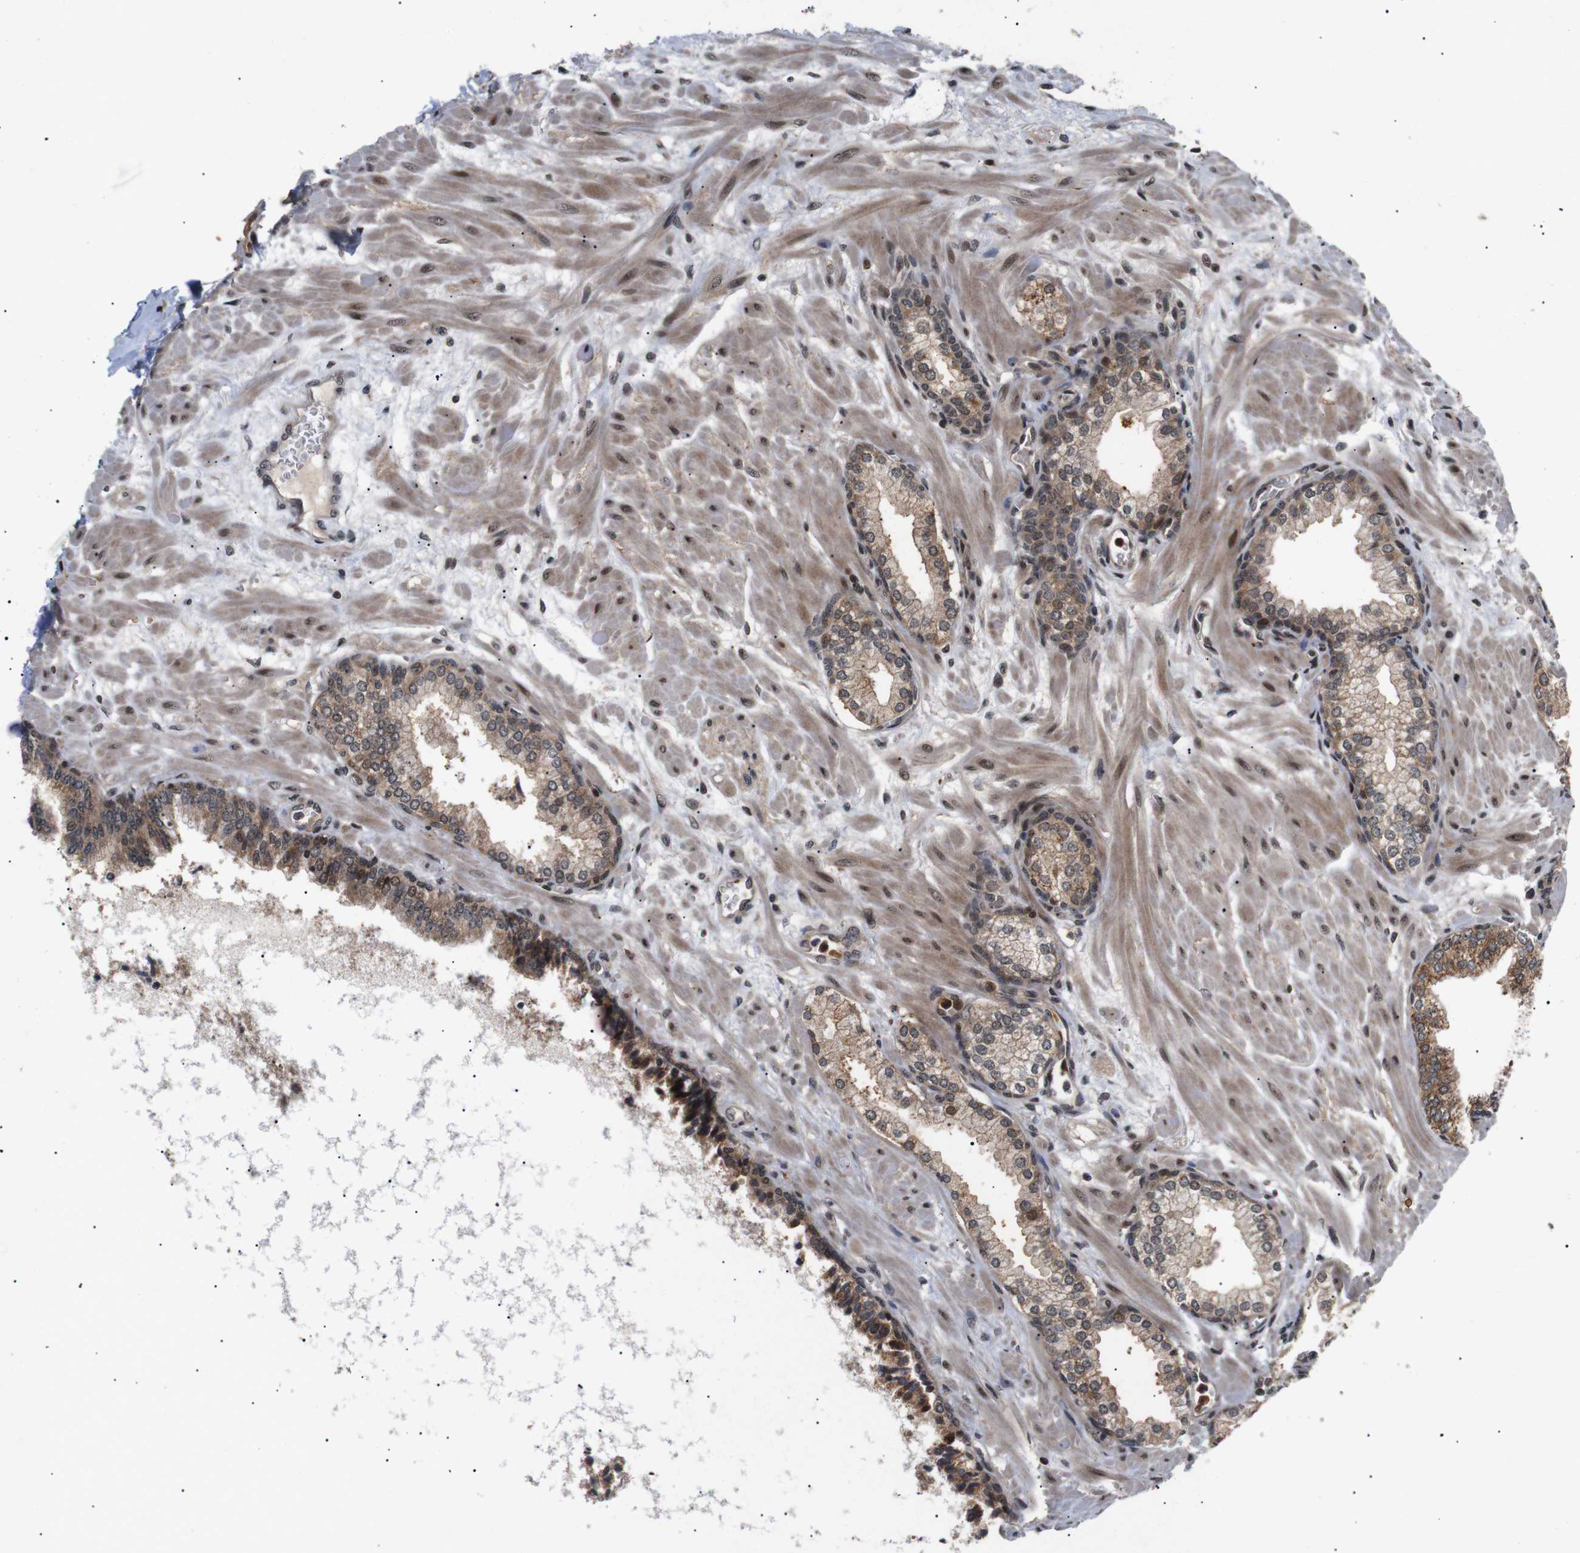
{"staining": {"intensity": "moderate", "quantity": ">75%", "location": "cytoplasmic/membranous,nuclear"}, "tissue": "prostate", "cell_type": "Glandular cells", "image_type": "normal", "snomed": [{"axis": "morphology", "description": "Normal tissue, NOS"}, {"axis": "morphology", "description": "Urothelial carcinoma, Low grade"}, {"axis": "topography", "description": "Urinary bladder"}, {"axis": "topography", "description": "Prostate"}], "caption": "Immunohistochemical staining of benign prostate shows medium levels of moderate cytoplasmic/membranous,nuclear positivity in about >75% of glandular cells. (Brightfield microscopy of DAB IHC at high magnification).", "gene": "KIF23", "patient": {"sex": "male", "age": 60}}